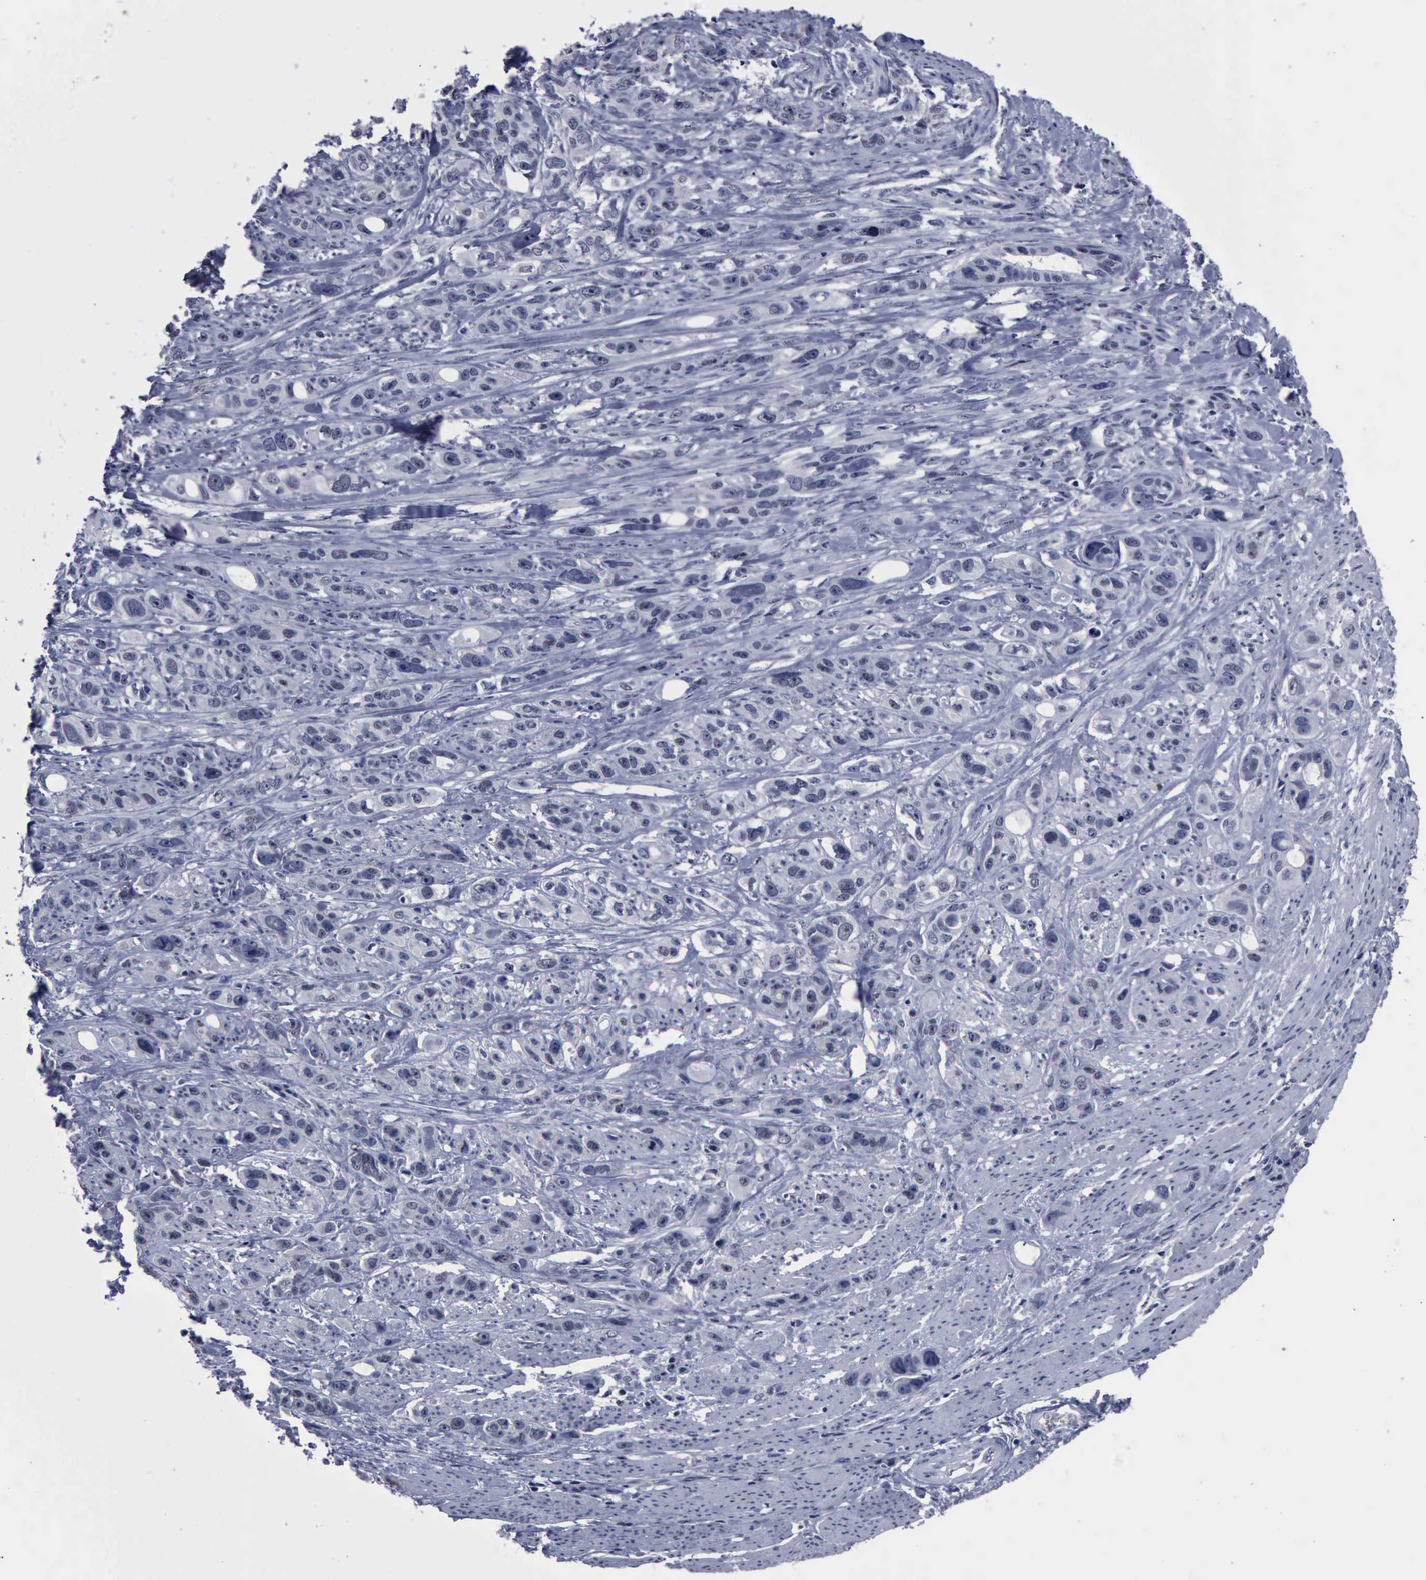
{"staining": {"intensity": "negative", "quantity": "none", "location": "none"}, "tissue": "stomach cancer", "cell_type": "Tumor cells", "image_type": "cancer", "snomed": [{"axis": "morphology", "description": "Adenocarcinoma, NOS"}, {"axis": "topography", "description": "Stomach, upper"}], "caption": "This is an immunohistochemistry image of human stomach cancer (adenocarcinoma). There is no positivity in tumor cells.", "gene": "BRD1", "patient": {"sex": "male", "age": 47}}